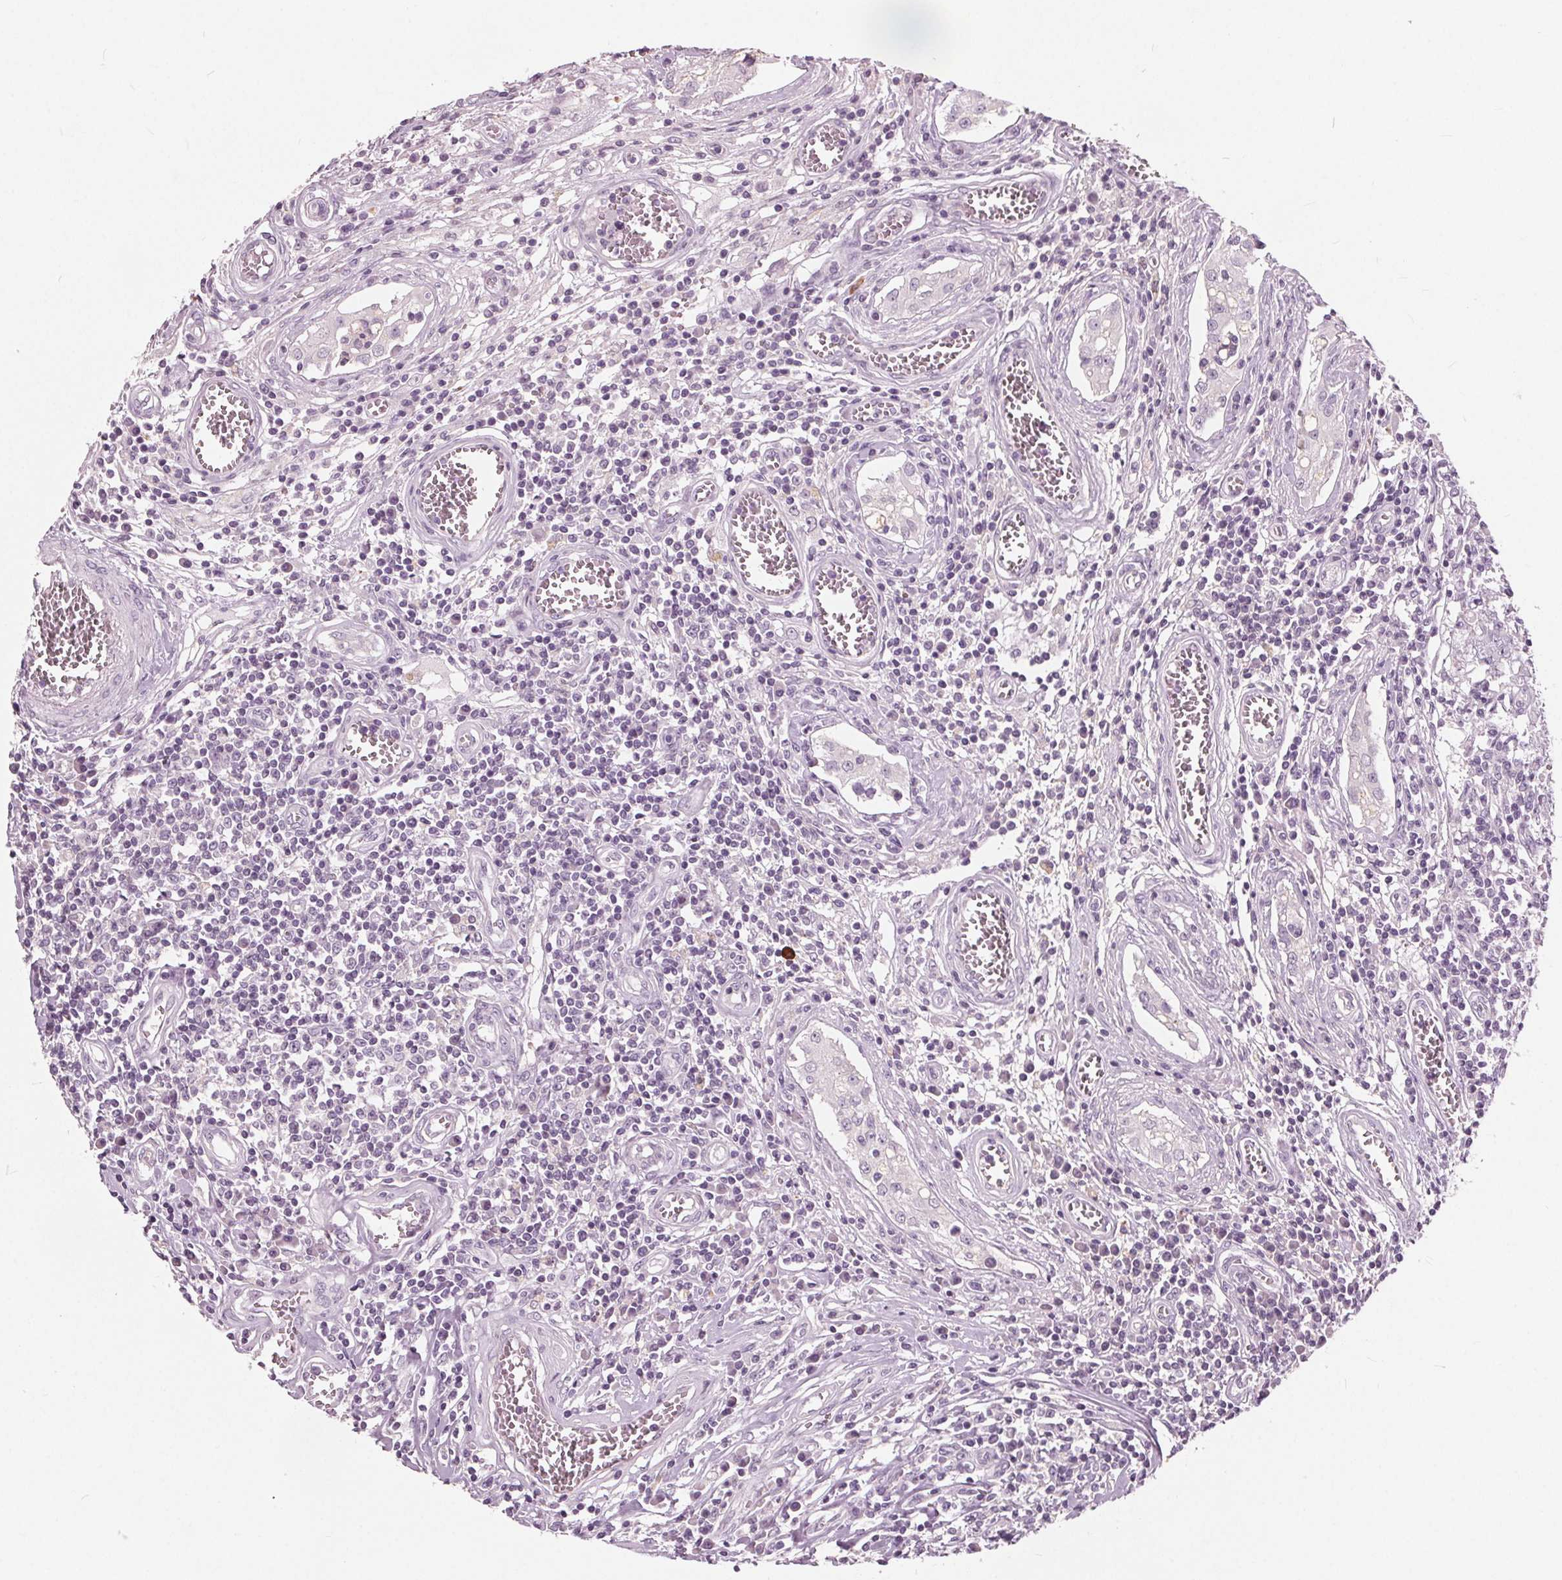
{"staining": {"intensity": "negative", "quantity": "none", "location": "none"}, "tissue": "testis cancer", "cell_type": "Tumor cells", "image_type": "cancer", "snomed": [{"axis": "morphology", "description": "Carcinoma, Embryonal, NOS"}, {"axis": "topography", "description": "Testis"}], "caption": "The histopathology image reveals no significant staining in tumor cells of testis cancer (embryonal carcinoma). (DAB (3,3'-diaminobenzidine) immunohistochemistry, high magnification).", "gene": "TKFC", "patient": {"sex": "male", "age": 36}}